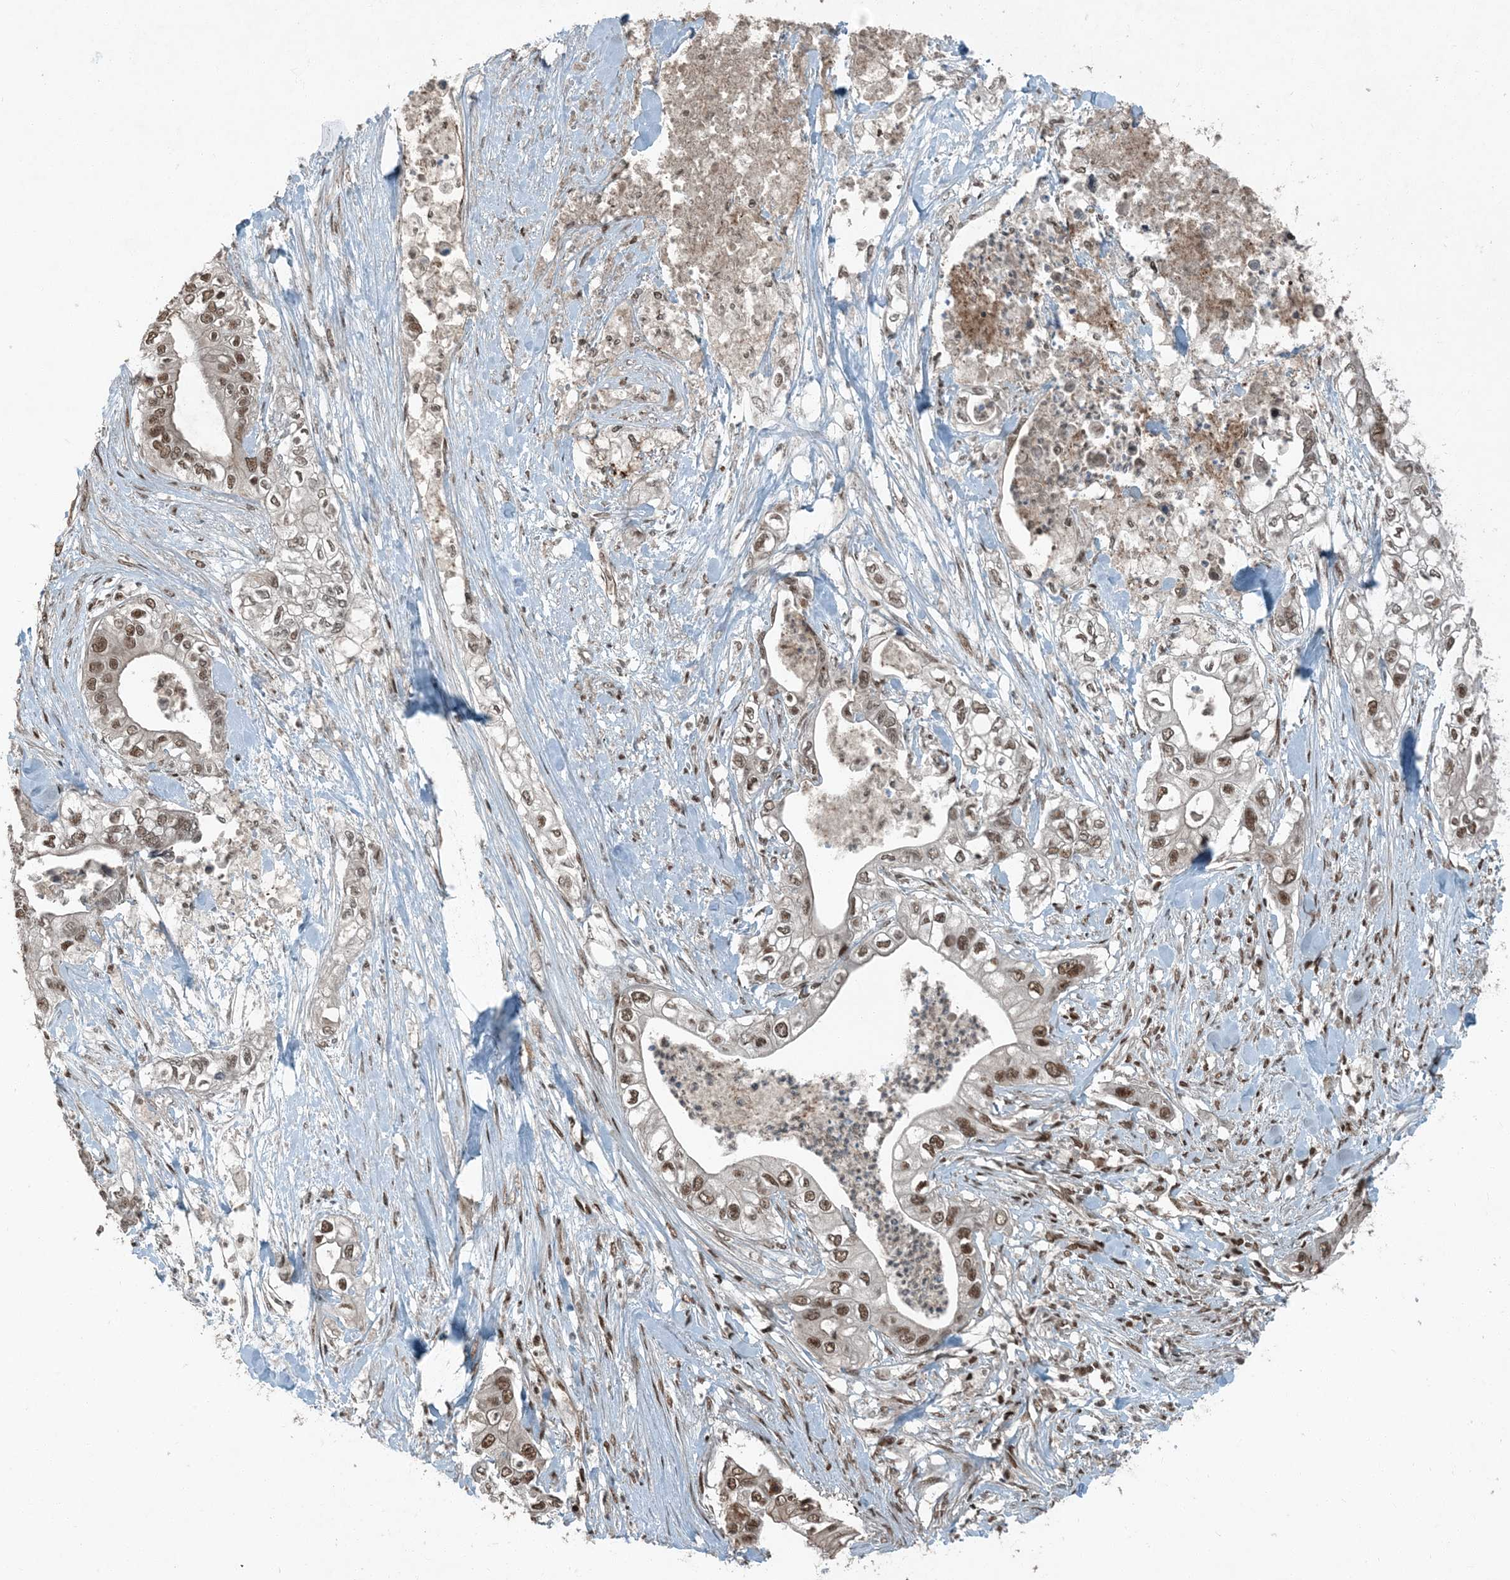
{"staining": {"intensity": "moderate", "quantity": ">75%", "location": "nuclear"}, "tissue": "pancreatic cancer", "cell_type": "Tumor cells", "image_type": "cancer", "snomed": [{"axis": "morphology", "description": "Adenocarcinoma, NOS"}, {"axis": "topography", "description": "Pancreas"}], "caption": "This micrograph displays immunohistochemistry staining of pancreatic cancer, with medium moderate nuclear positivity in about >75% of tumor cells.", "gene": "TRAPPC12", "patient": {"sex": "female", "age": 78}}